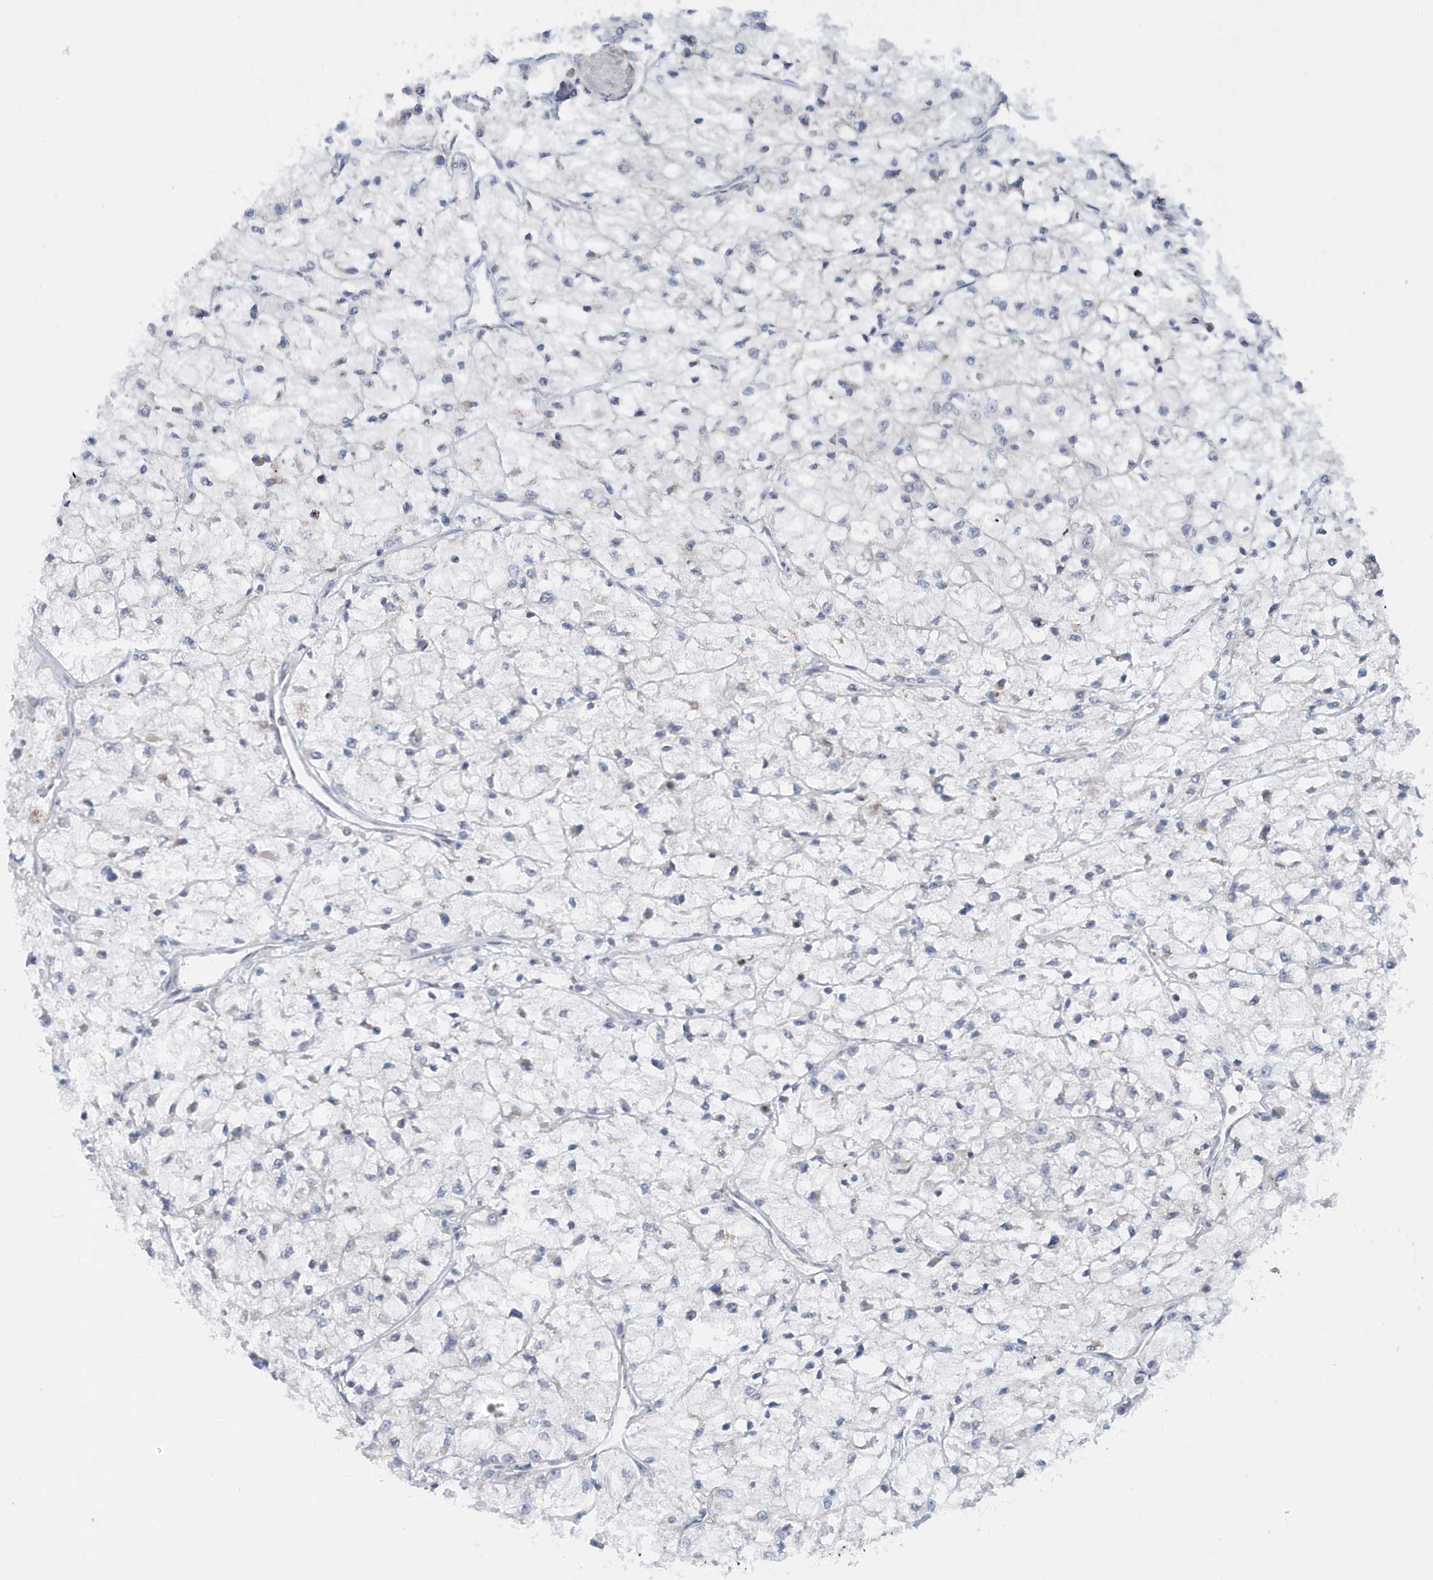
{"staining": {"intensity": "negative", "quantity": "none", "location": "none"}, "tissue": "renal cancer", "cell_type": "Tumor cells", "image_type": "cancer", "snomed": [{"axis": "morphology", "description": "Adenocarcinoma, NOS"}, {"axis": "topography", "description": "Kidney"}], "caption": "The image demonstrates no staining of tumor cells in adenocarcinoma (renal).", "gene": "EIF3C", "patient": {"sex": "male", "age": 80}}